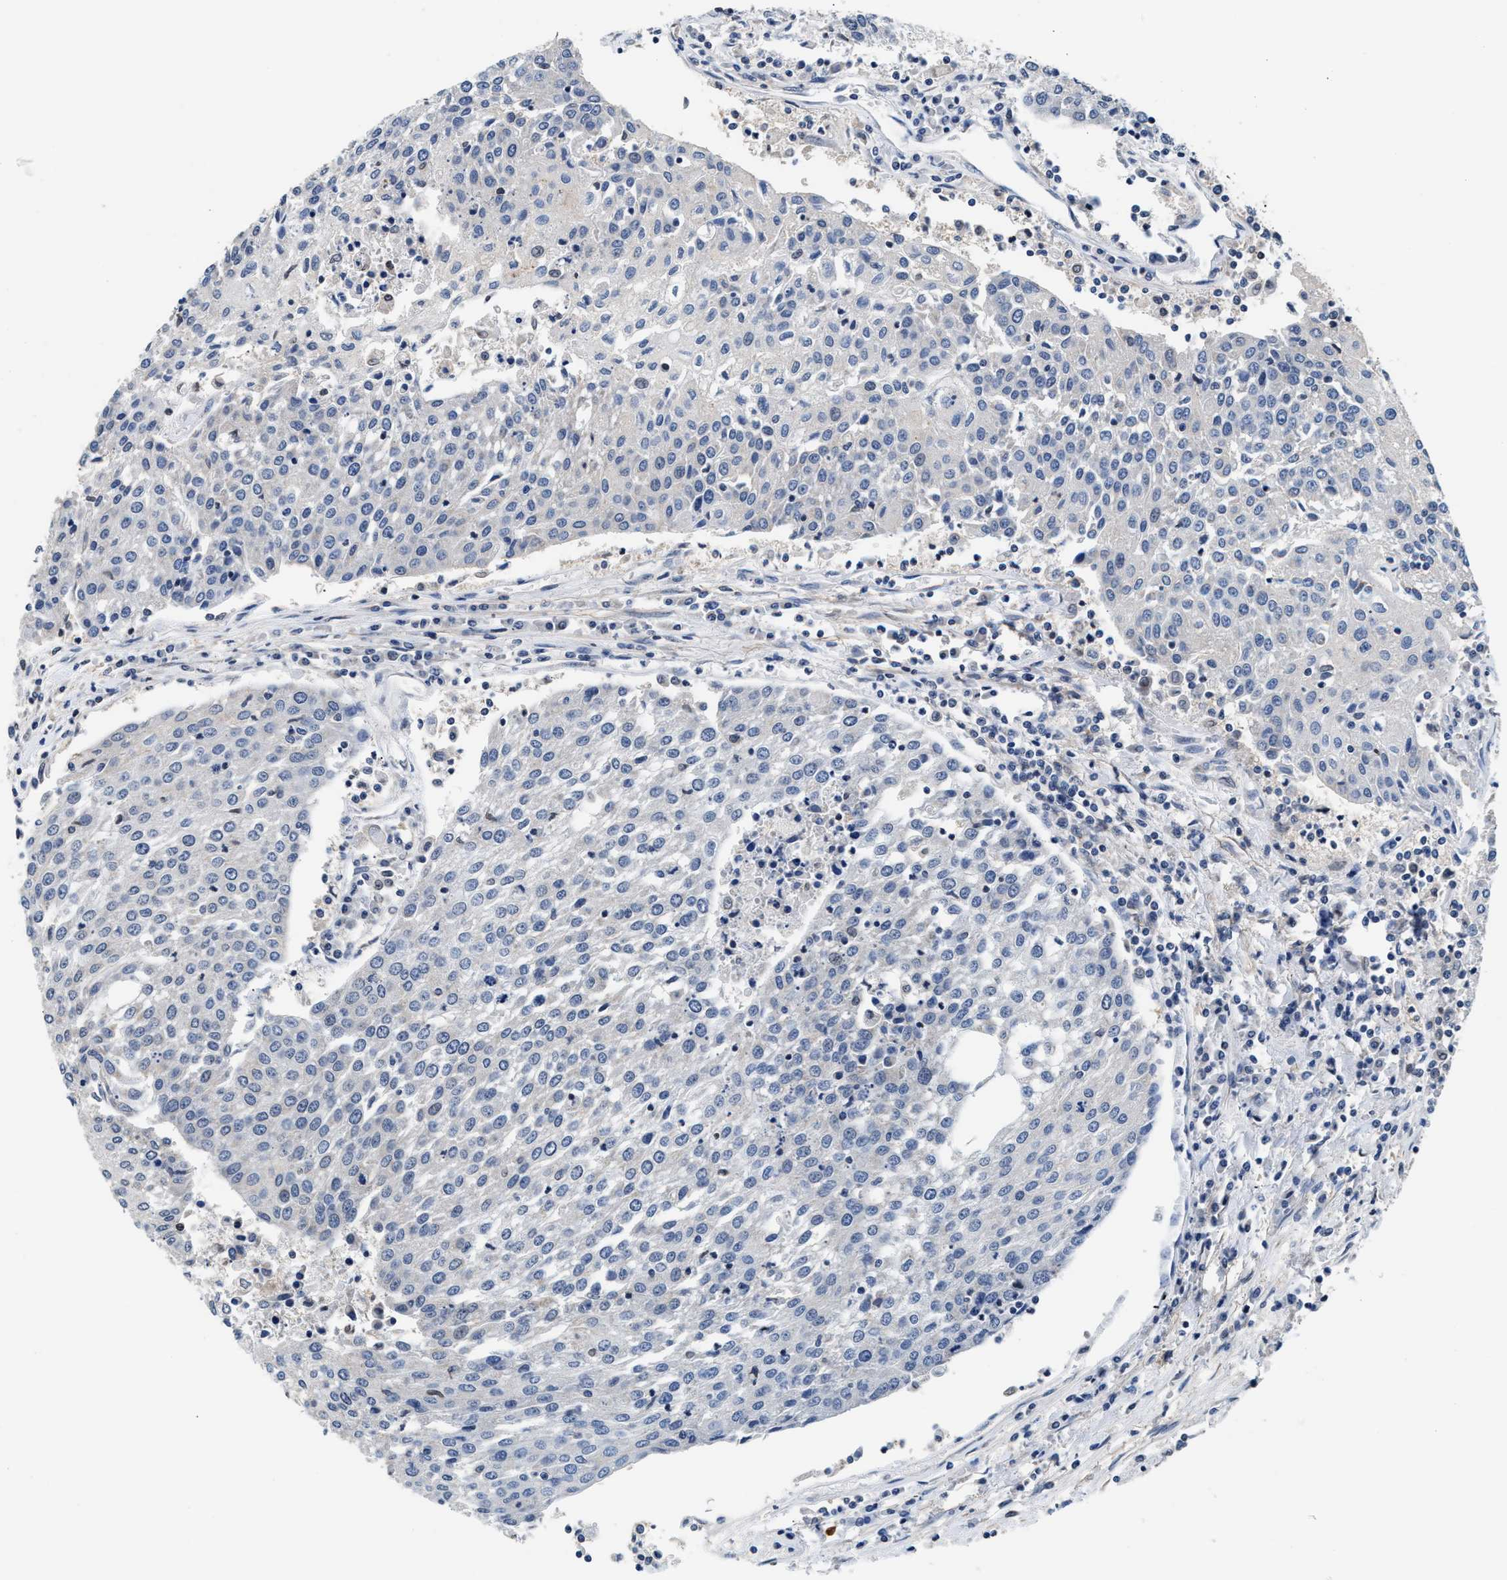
{"staining": {"intensity": "negative", "quantity": "none", "location": "none"}, "tissue": "urothelial cancer", "cell_type": "Tumor cells", "image_type": "cancer", "snomed": [{"axis": "morphology", "description": "Urothelial carcinoma, High grade"}, {"axis": "topography", "description": "Urinary bladder"}], "caption": "The photomicrograph reveals no staining of tumor cells in urothelial cancer. (Stains: DAB immunohistochemistry (IHC) with hematoxylin counter stain, Microscopy: brightfield microscopy at high magnification).", "gene": "MYH3", "patient": {"sex": "female", "age": 85}}